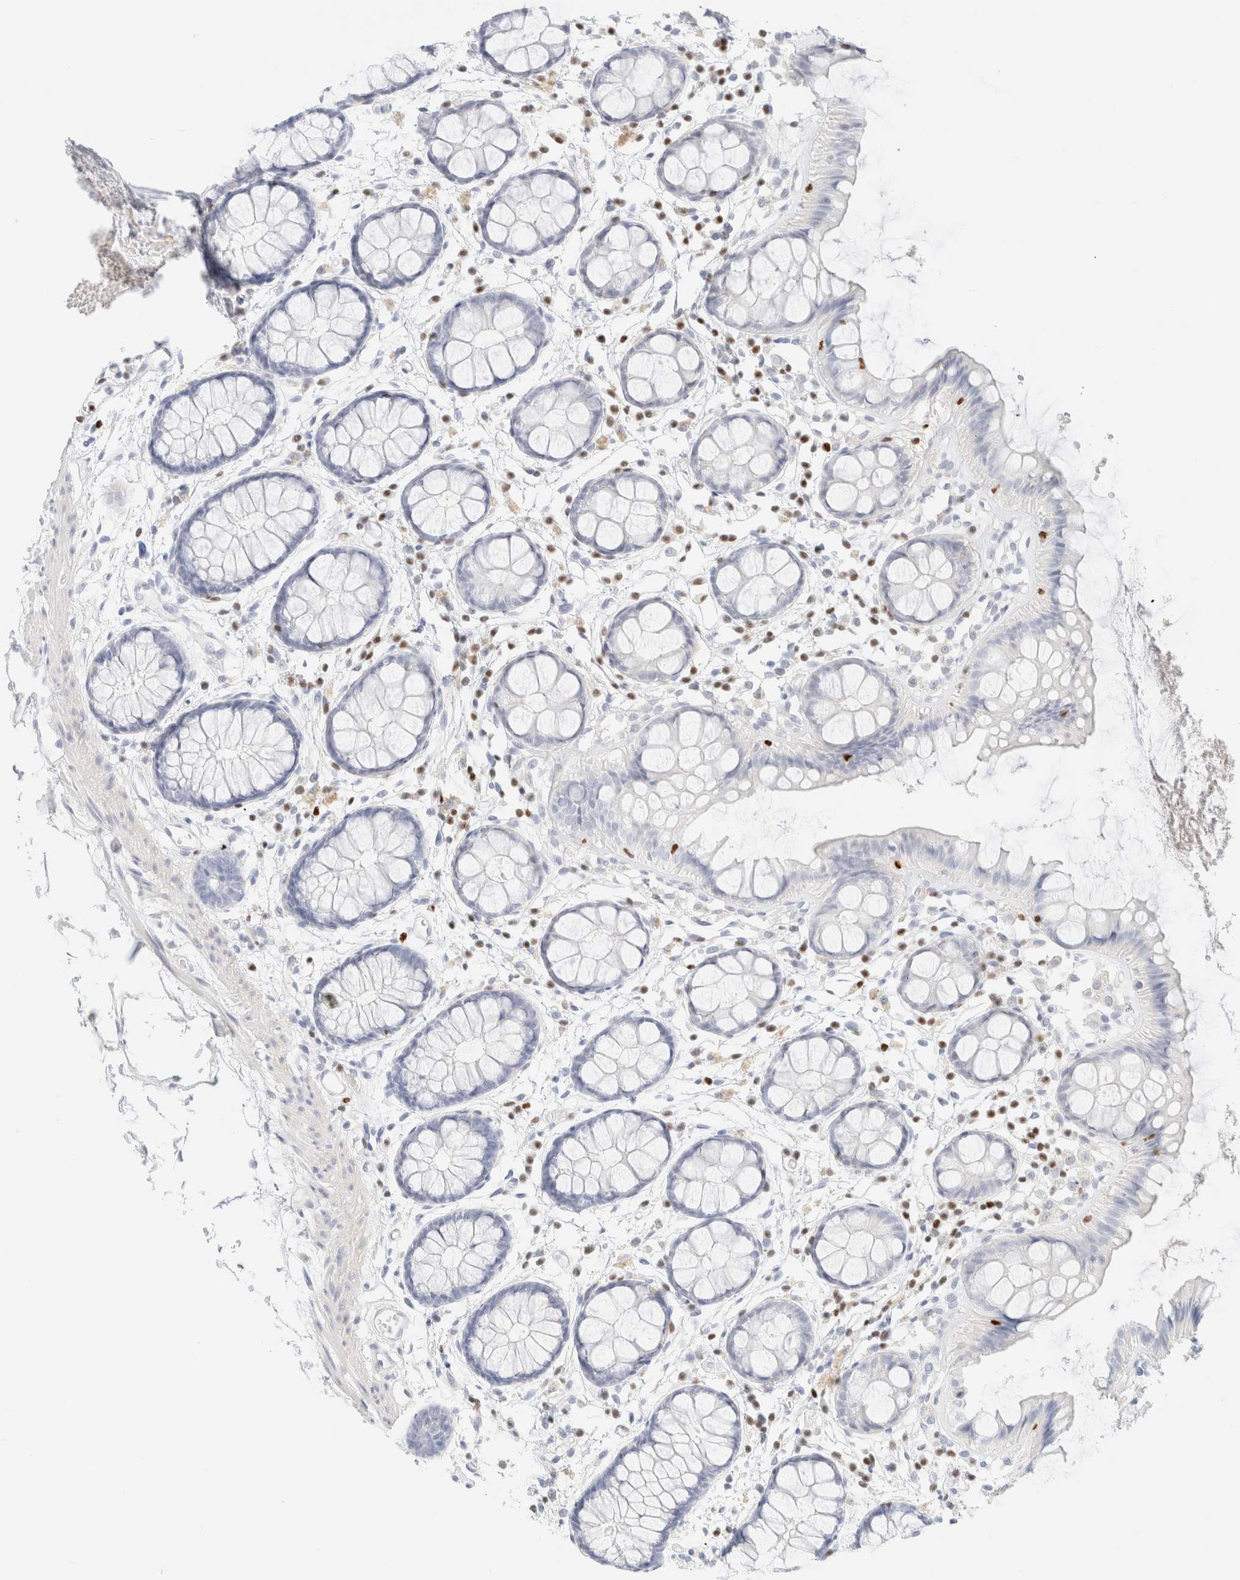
{"staining": {"intensity": "negative", "quantity": "none", "location": "none"}, "tissue": "rectum", "cell_type": "Glandular cells", "image_type": "normal", "snomed": [{"axis": "morphology", "description": "Normal tissue, NOS"}, {"axis": "topography", "description": "Rectum"}], "caption": "The immunohistochemistry (IHC) histopathology image has no significant staining in glandular cells of rectum. (DAB (3,3'-diaminobenzidine) immunohistochemistry with hematoxylin counter stain).", "gene": "IKZF3", "patient": {"sex": "female", "age": 66}}